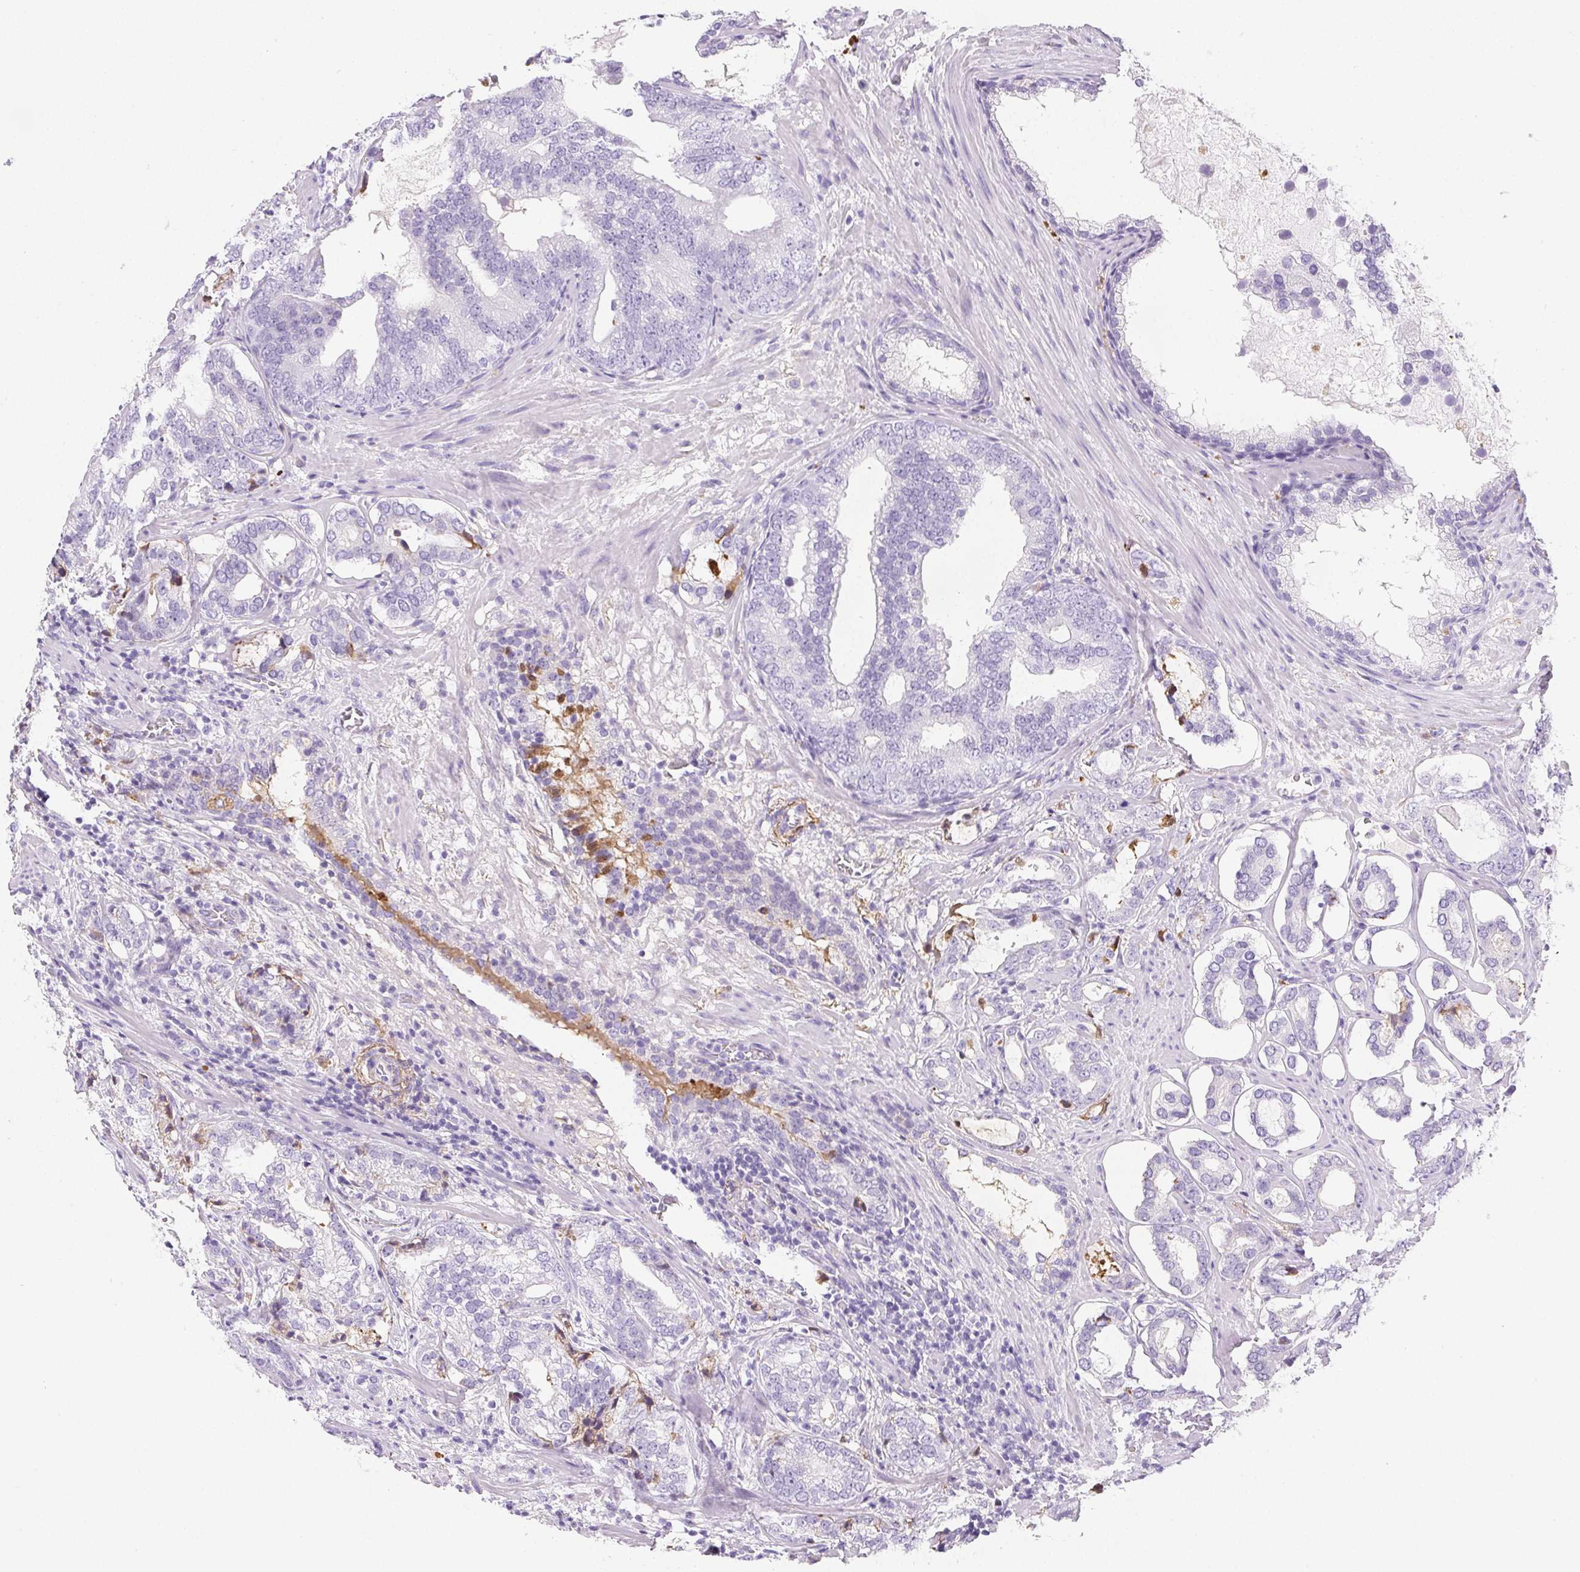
{"staining": {"intensity": "moderate", "quantity": "<25%", "location": "cytoplasmic/membranous"}, "tissue": "prostate cancer", "cell_type": "Tumor cells", "image_type": "cancer", "snomed": [{"axis": "morphology", "description": "Adenocarcinoma, High grade"}, {"axis": "topography", "description": "Prostate"}], "caption": "The photomicrograph shows immunohistochemical staining of prostate cancer (adenocarcinoma (high-grade)). There is moderate cytoplasmic/membranous expression is present in about <25% of tumor cells.", "gene": "VTN", "patient": {"sex": "male", "age": 75}}